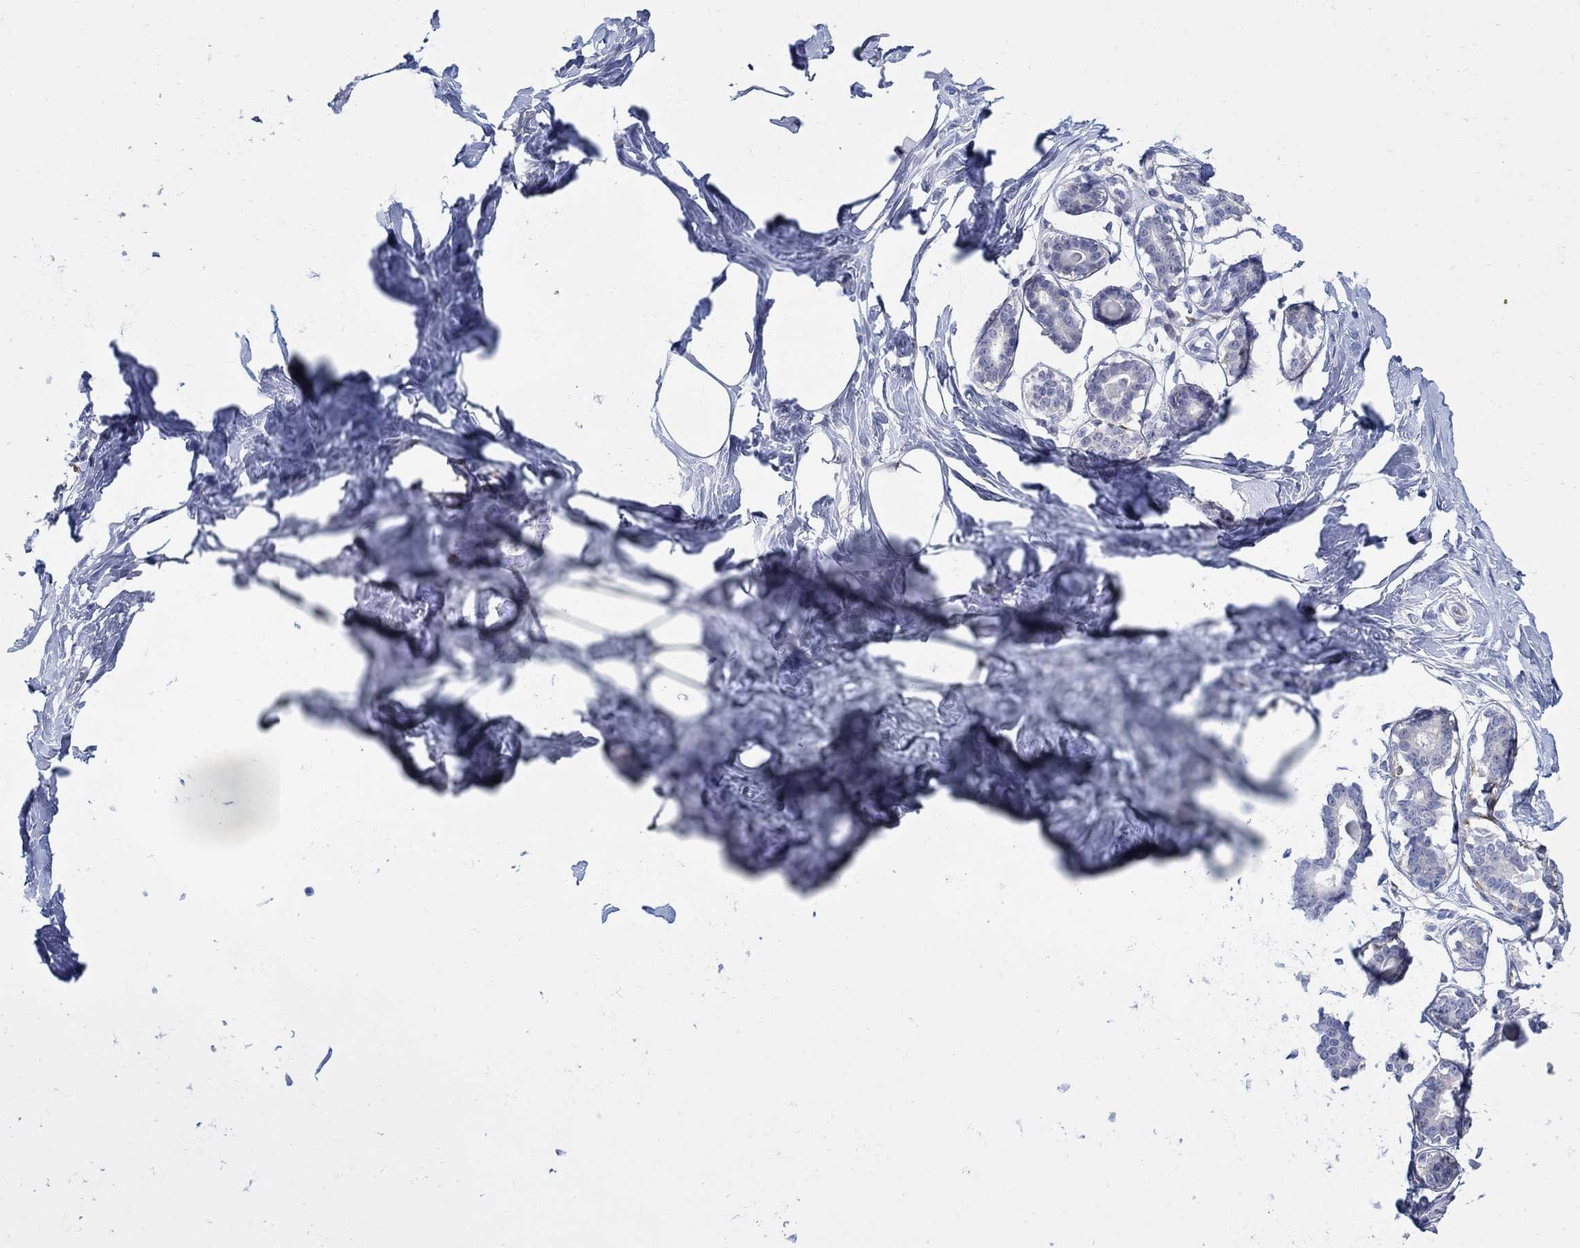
{"staining": {"intensity": "negative", "quantity": "none", "location": "none"}, "tissue": "breast", "cell_type": "Adipocytes", "image_type": "normal", "snomed": [{"axis": "morphology", "description": "Normal tissue, NOS"}, {"axis": "morphology", "description": "Lobular carcinoma, in situ"}, {"axis": "topography", "description": "Breast"}], "caption": "IHC photomicrograph of unremarkable breast stained for a protein (brown), which reveals no positivity in adipocytes.", "gene": "REEP2", "patient": {"sex": "female", "age": 35}}